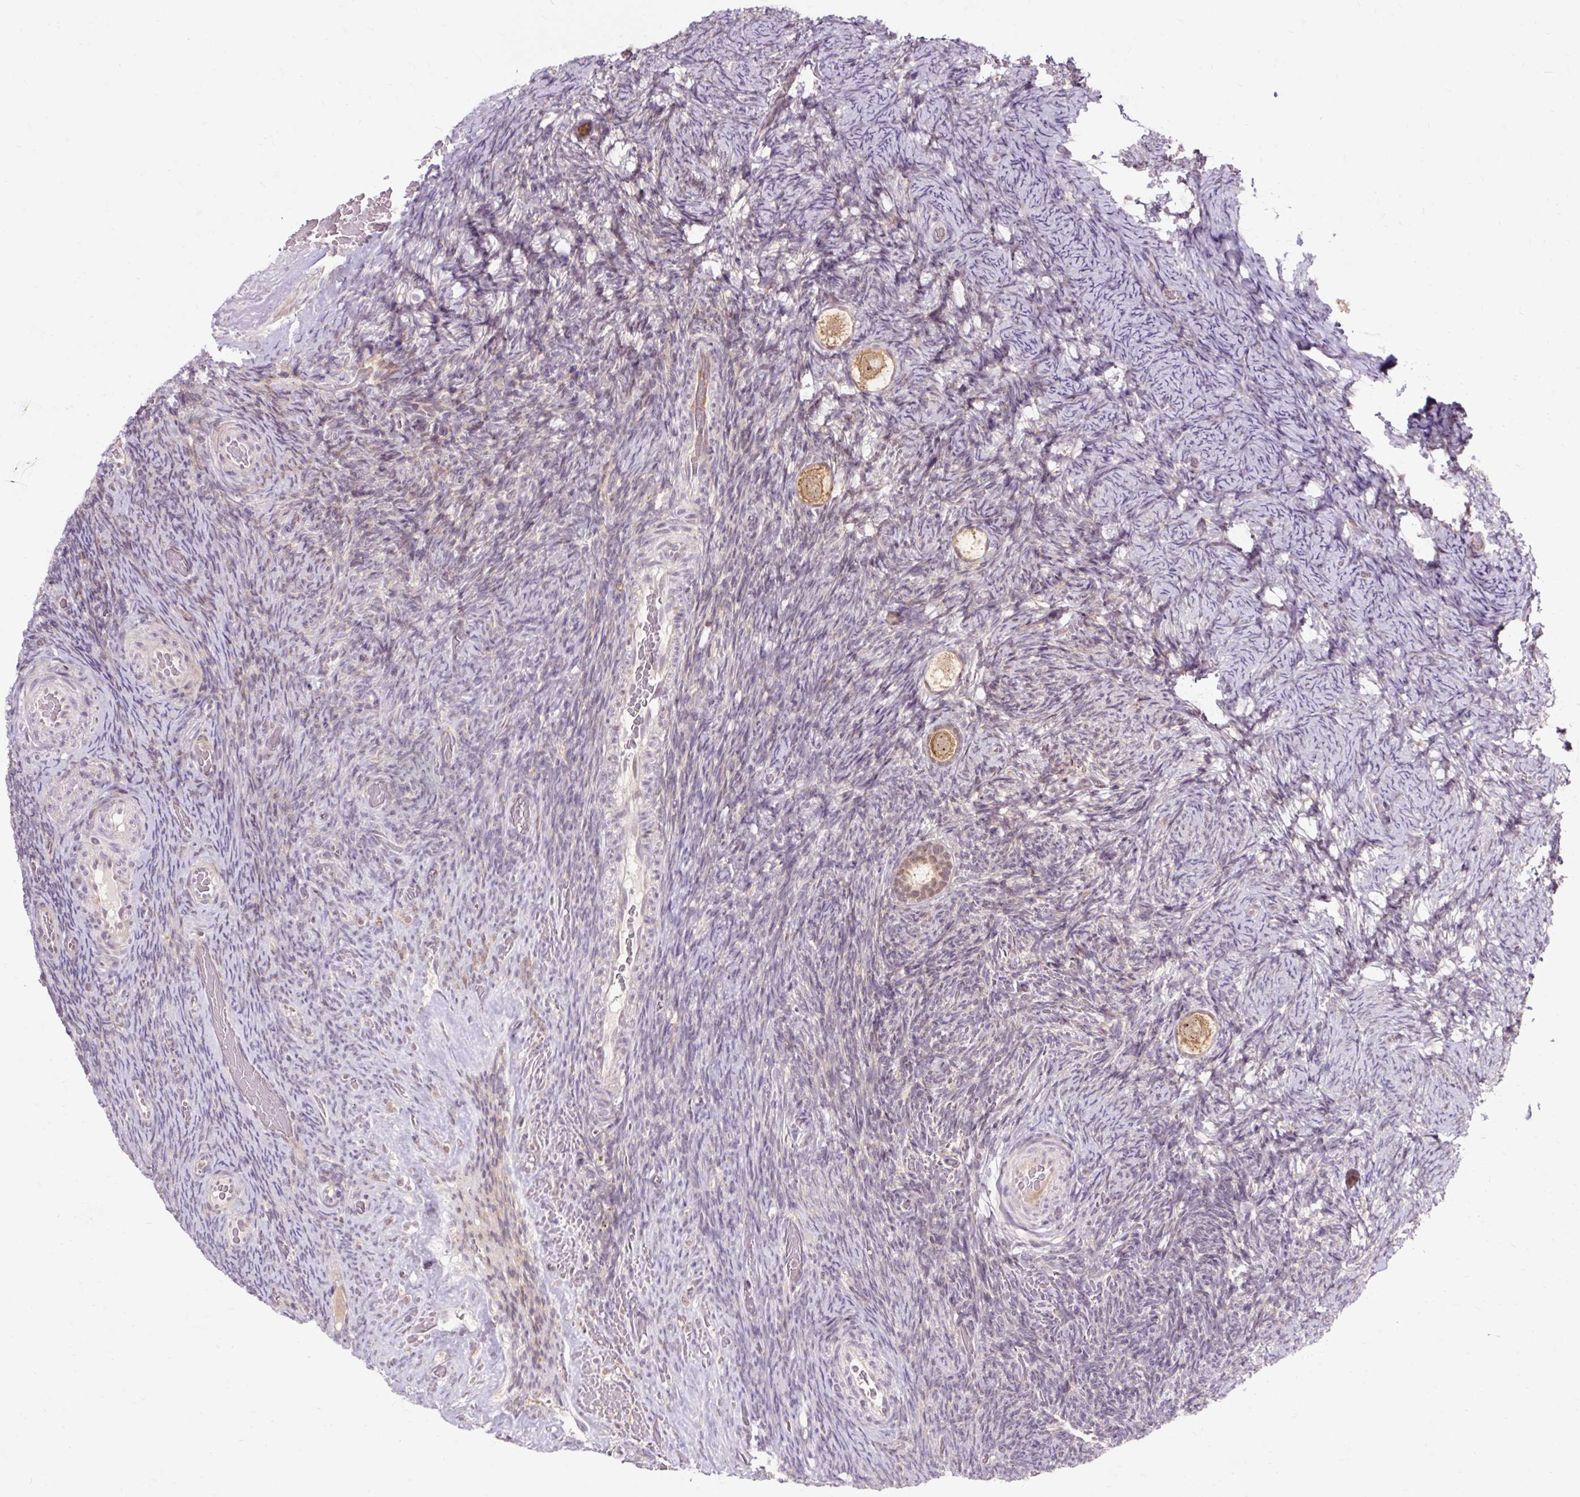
{"staining": {"intensity": "moderate", "quantity": "25%-75%", "location": "cytoplasmic/membranous,nuclear"}, "tissue": "ovary", "cell_type": "Follicle cells", "image_type": "normal", "snomed": [{"axis": "morphology", "description": "Normal tissue, NOS"}, {"axis": "topography", "description": "Ovary"}], "caption": "Immunohistochemistry image of benign human ovary stained for a protein (brown), which exhibits medium levels of moderate cytoplasmic/membranous,nuclear expression in approximately 25%-75% of follicle cells.", "gene": "GEMIN2", "patient": {"sex": "female", "age": 34}}